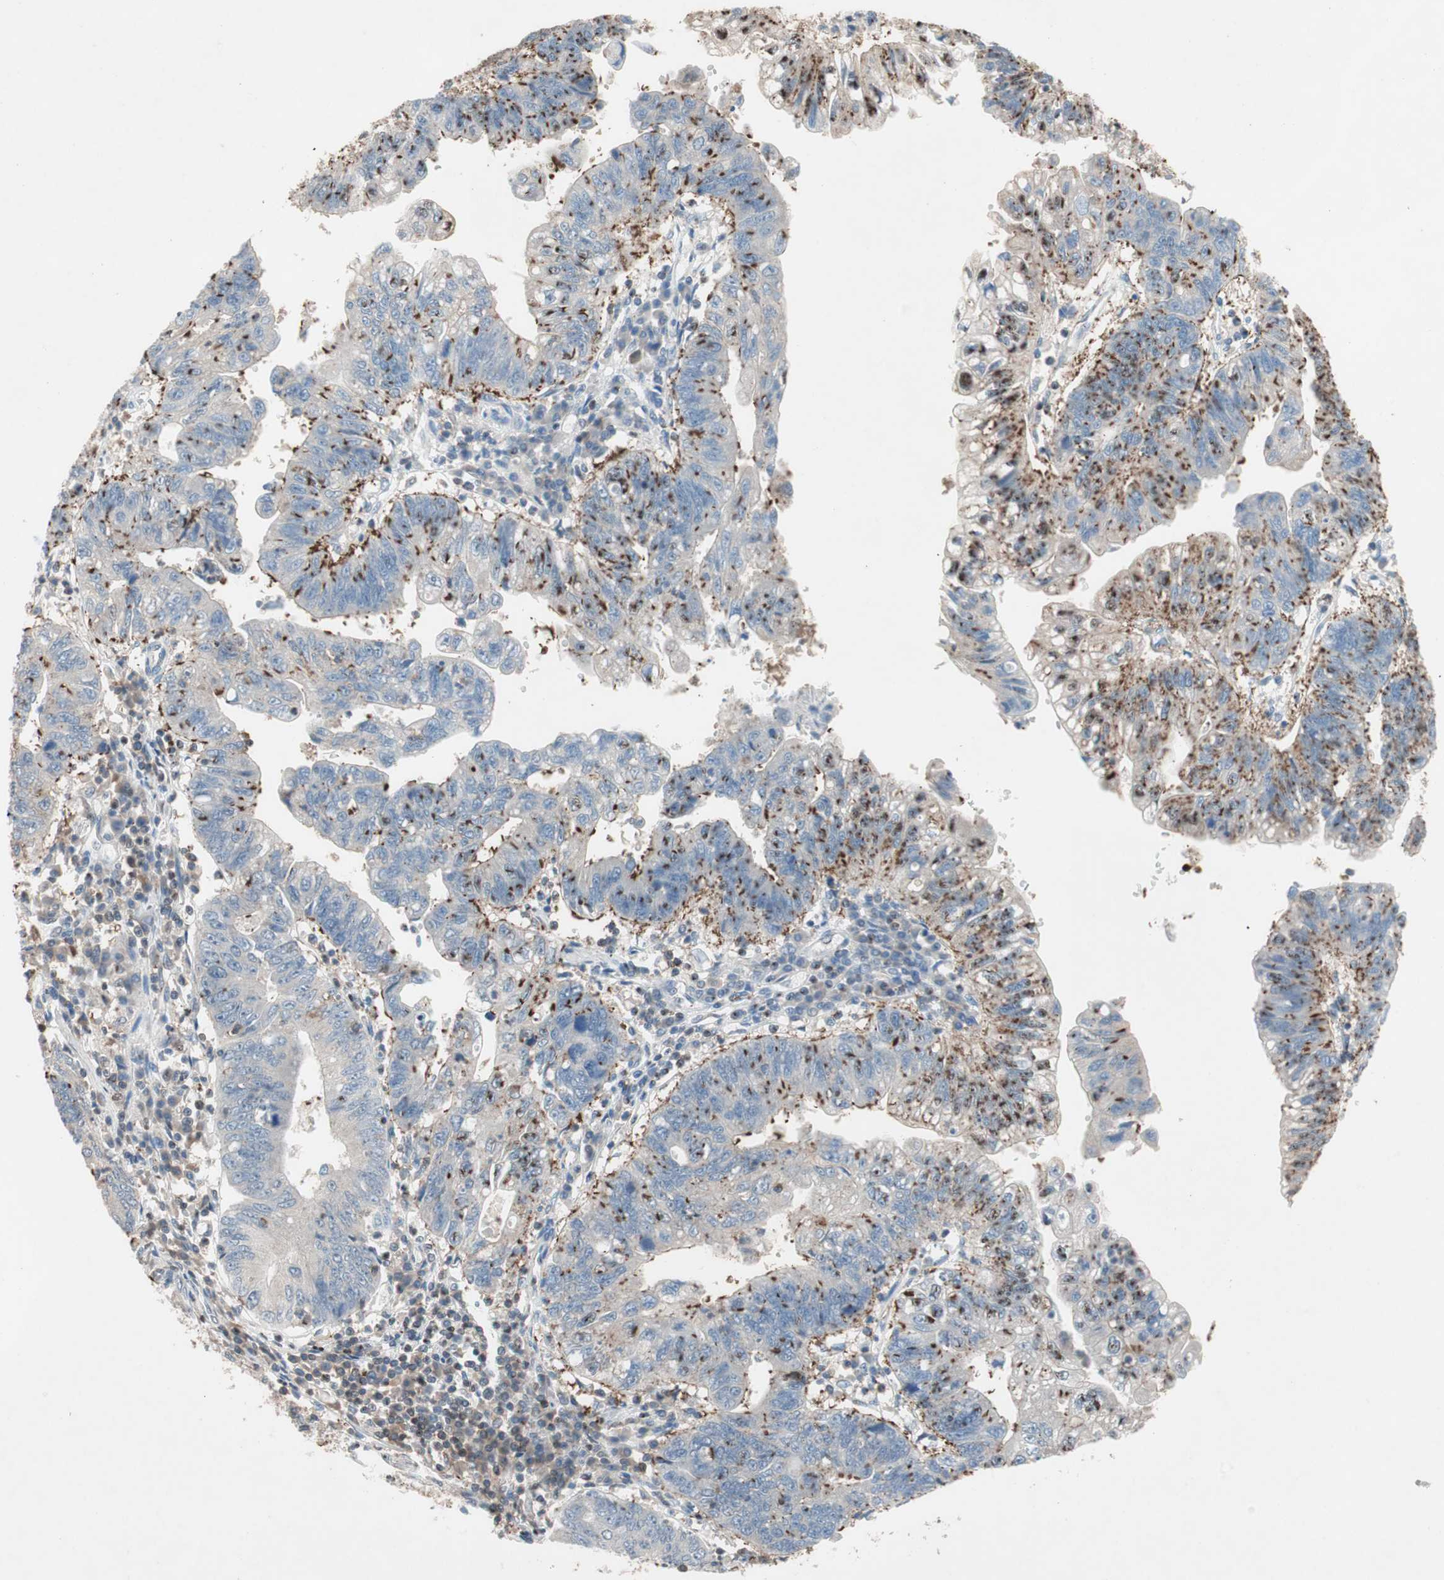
{"staining": {"intensity": "strong", "quantity": "<25%", "location": "cytoplasmic/membranous"}, "tissue": "stomach cancer", "cell_type": "Tumor cells", "image_type": "cancer", "snomed": [{"axis": "morphology", "description": "Adenocarcinoma, NOS"}, {"axis": "topography", "description": "Stomach"}], "caption": "Immunohistochemical staining of human stomach cancer reveals medium levels of strong cytoplasmic/membranous positivity in about <25% of tumor cells. The protein is shown in brown color, while the nuclei are stained blue.", "gene": "GALT", "patient": {"sex": "male", "age": 59}}